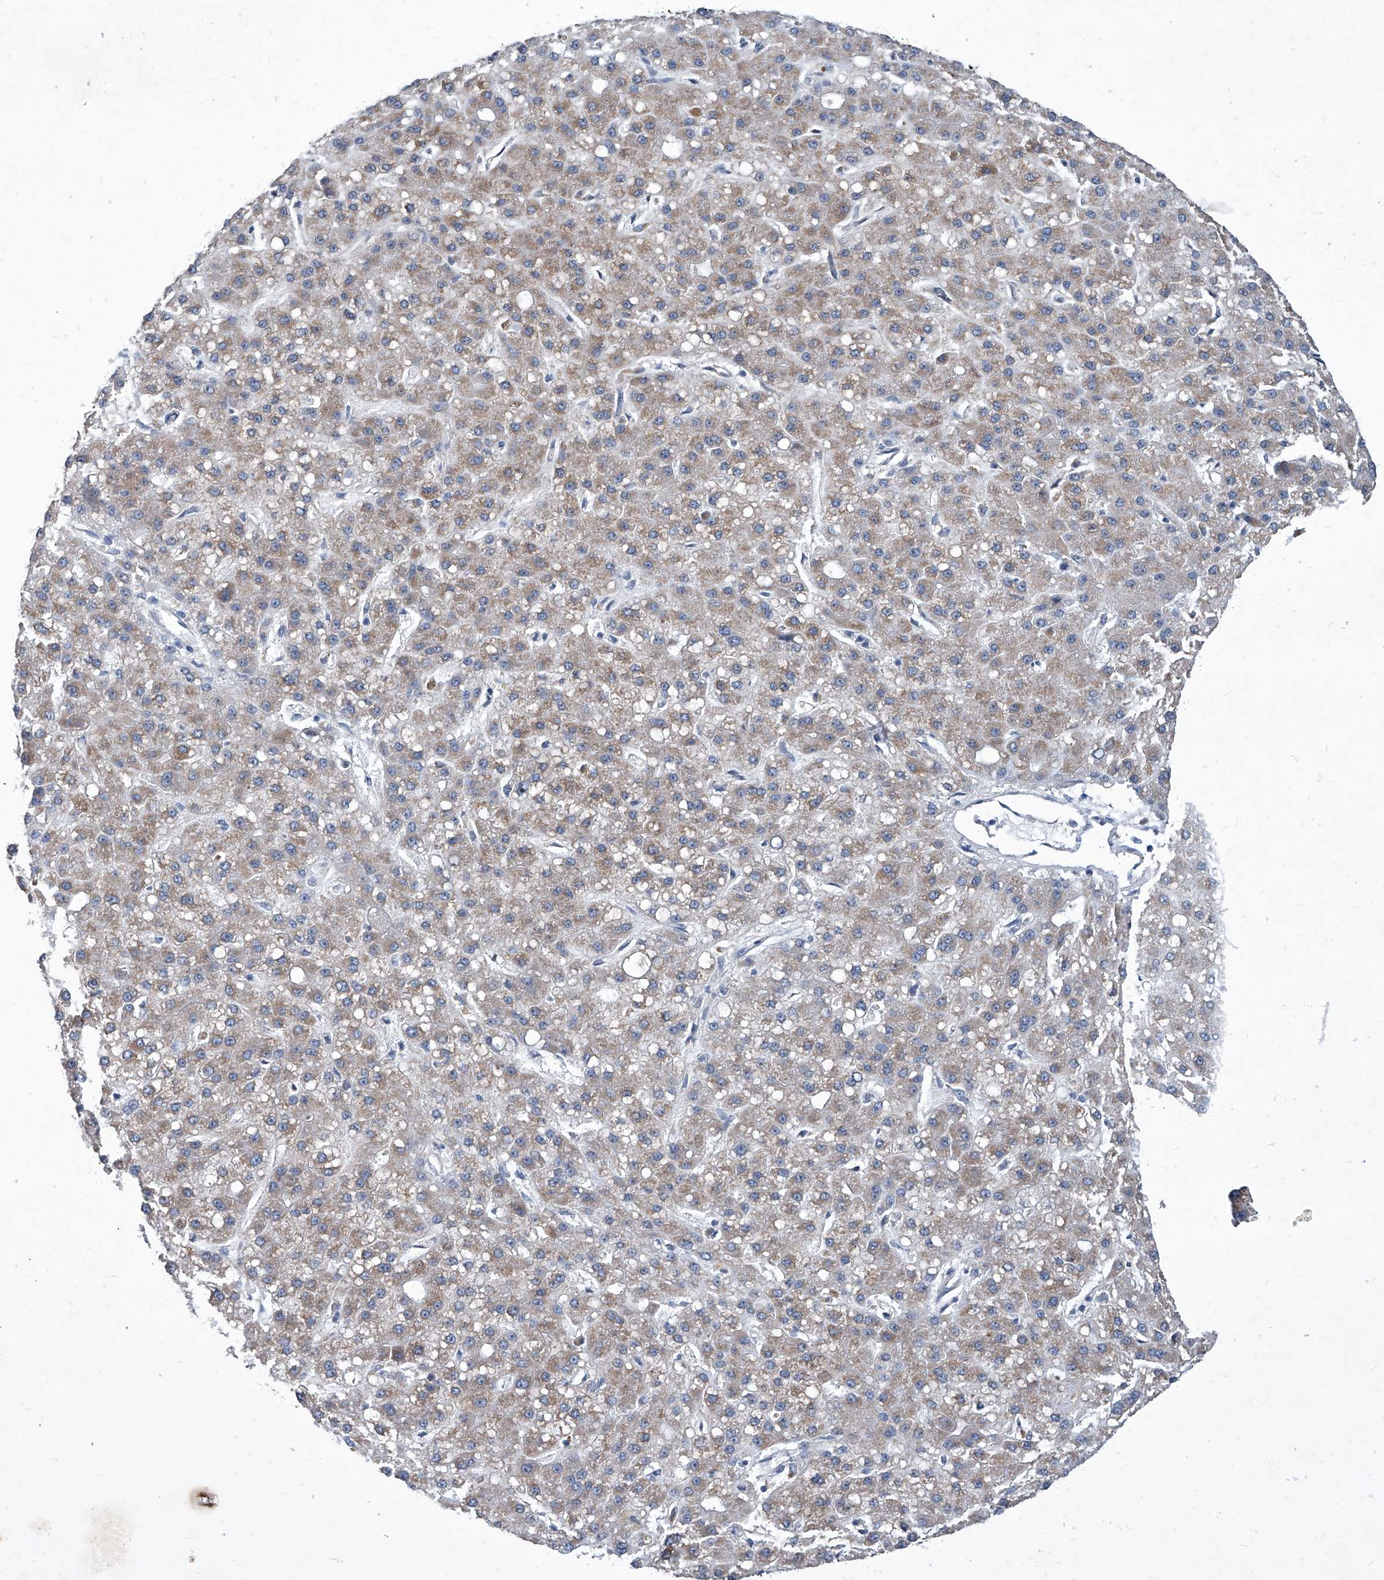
{"staining": {"intensity": "weak", "quantity": ">75%", "location": "cytoplasmic/membranous"}, "tissue": "liver cancer", "cell_type": "Tumor cells", "image_type": "cancer", "snomed": [{"axis": "morphology", "description": "Carcinoma, Hepatocellular, NOS"}, {"axis": "topography", "description": "Liver"}], "caption": "Immunohistochemical staining of liver cancer (hepatocellular carcinoma) demonstrates low levels of weak cytoplasmic/membranous expression in about >75% of tumor cells. (DAB (3,3'-diaminobenzidine) = brown stain, brightfield microscopy at high magnification).", "gene": "MTARC1", "patient": {"sex": "male", "age": 67}}